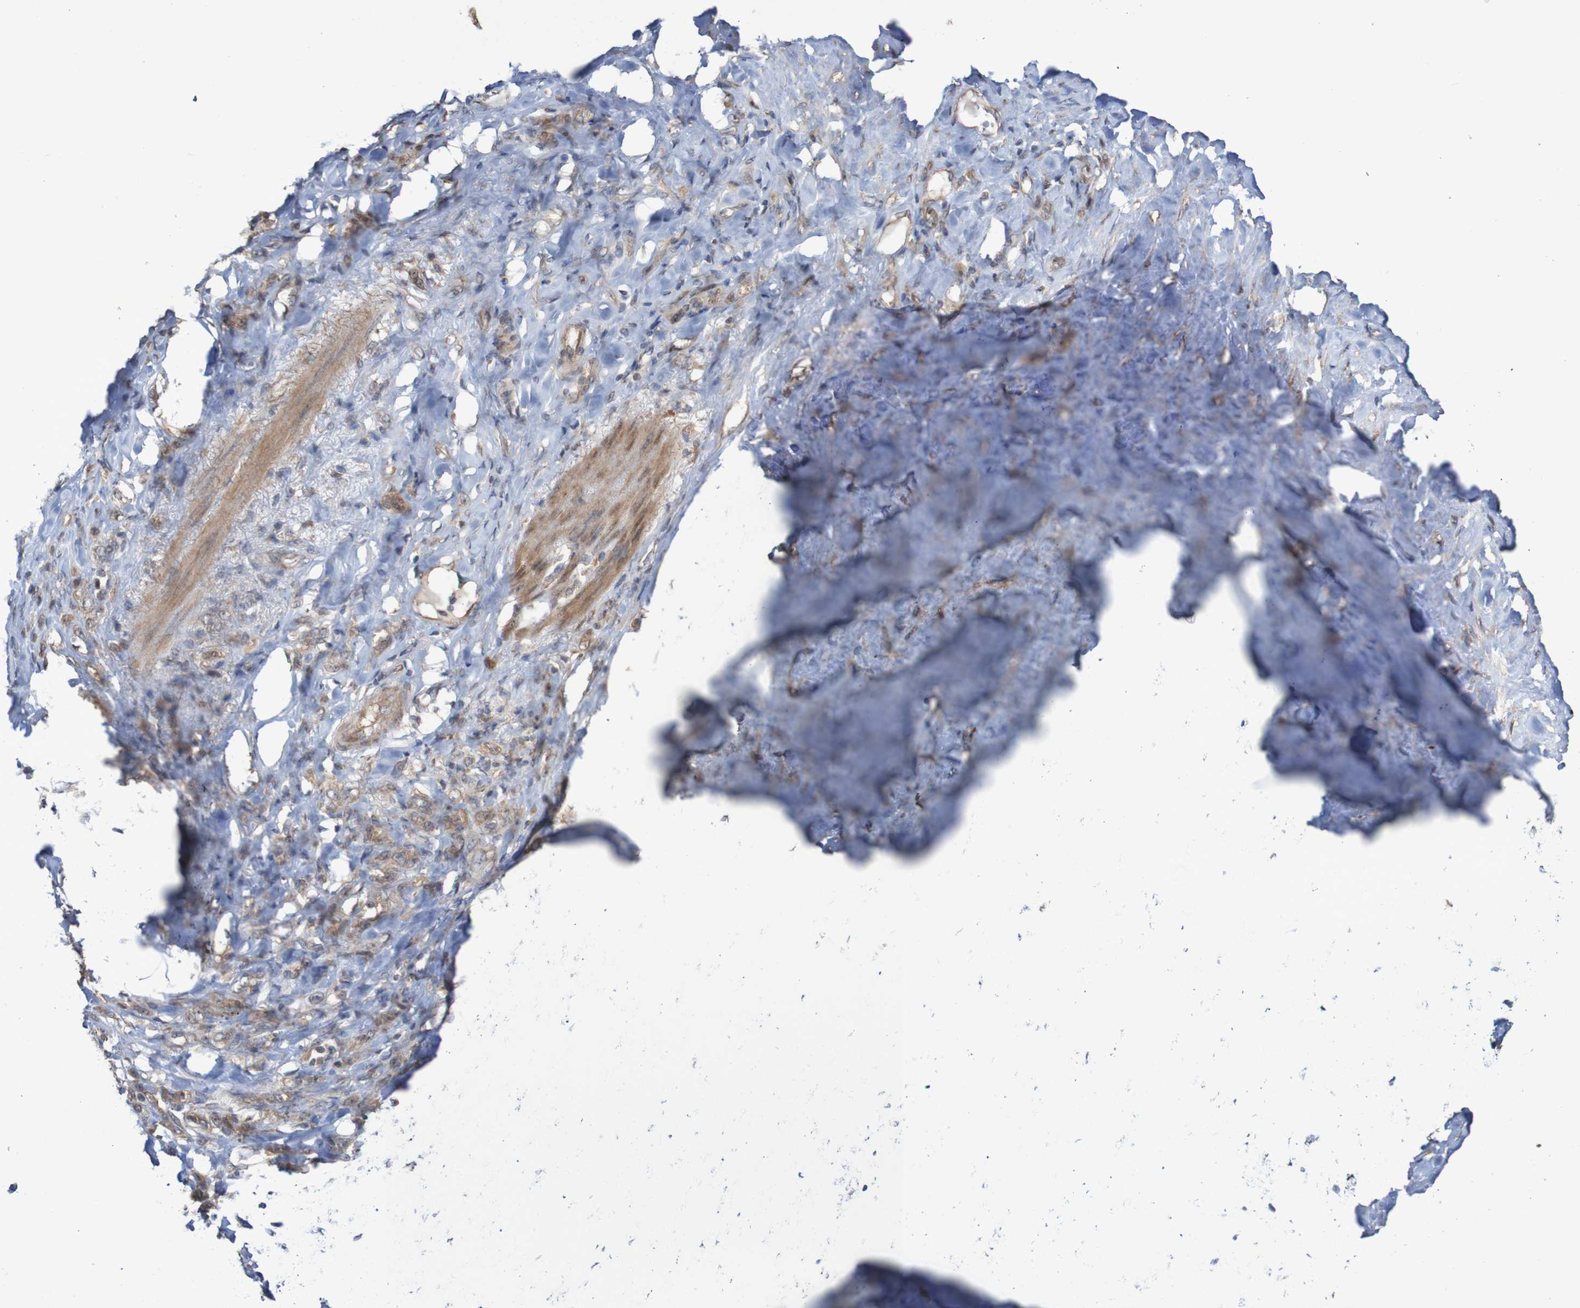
{"staining": {"intensity": "moderate", "quantity": ">75%", "location": "cytoplasmic/membranous"}, "tissue": "stomach cancer", "cell_type": "Tumor cells", "image_type": "cancer", "snomed": [{"axis": "morphology", "description": "Adenocarcinoma, NOS"}, {"axis": "topography", "description": "Stomach"}], "caption": "The micrograph reveals a brown stain indicating the presence of a protein in the cytoplasmic/membranous of tumor cells in adenocarcinoma (stomach).", "gene": "PHPT1", "patient": {"sex": "male", "age": 82}}